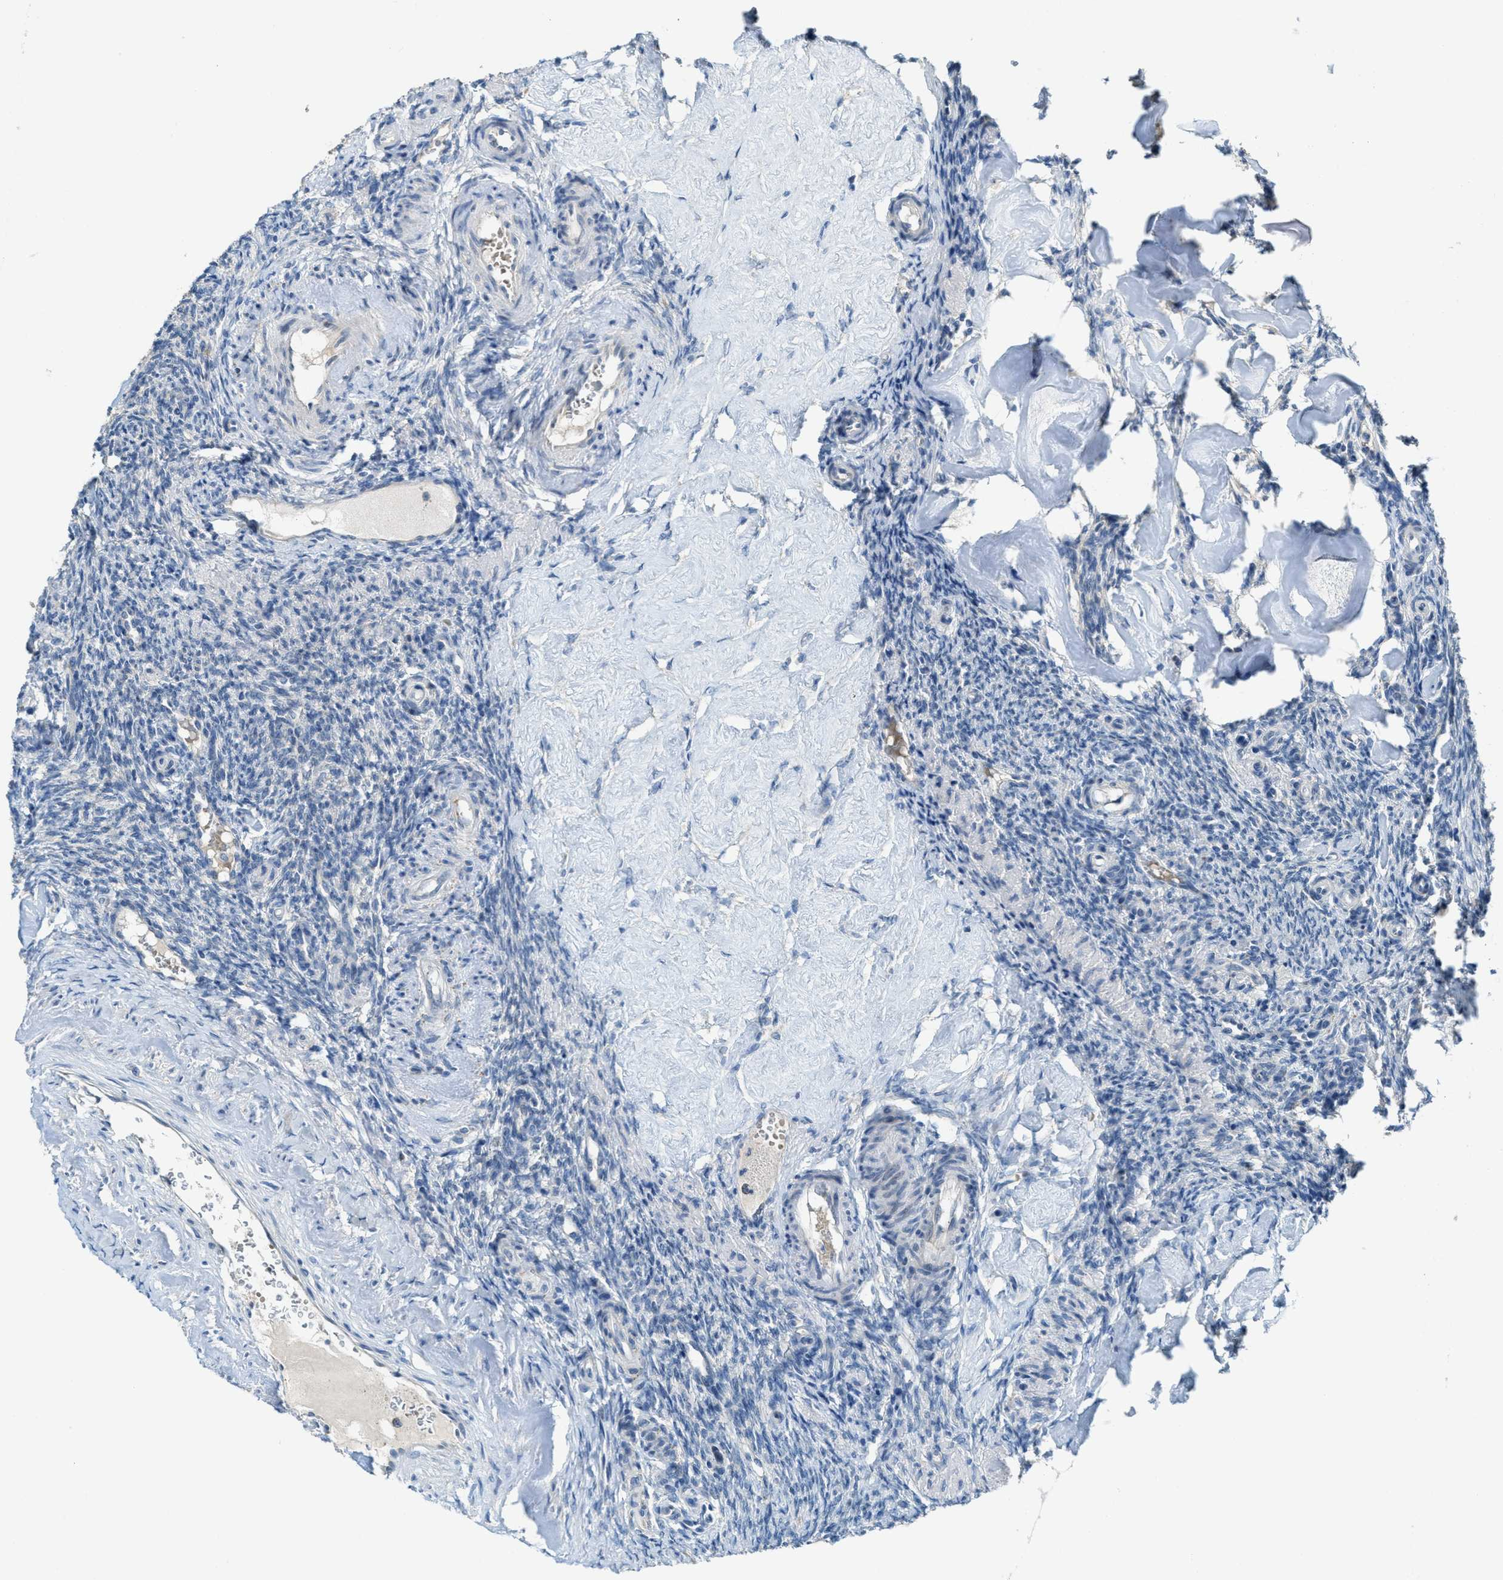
{"staining": {"intensity": "weak", "quantity": "<25%", "location": "cytoplasmic/membranous"}, "tissue": "ovary", "cell_type": "Follicle cells", "image_type": "normal", "snomed": [{"axis": "morphology", "description": "Normal tissue, NOS"}, {"axis": "topography", "description": "Ovary"}], "caption": "This histopathology image is of benign ovary stained with immunohistochemistry to label a protein in brown with the nuclei are counter-stained blue. There is no expression in follicle cells.", "gene": "CDON", "patient": {"sex": "female", "age": 41}}